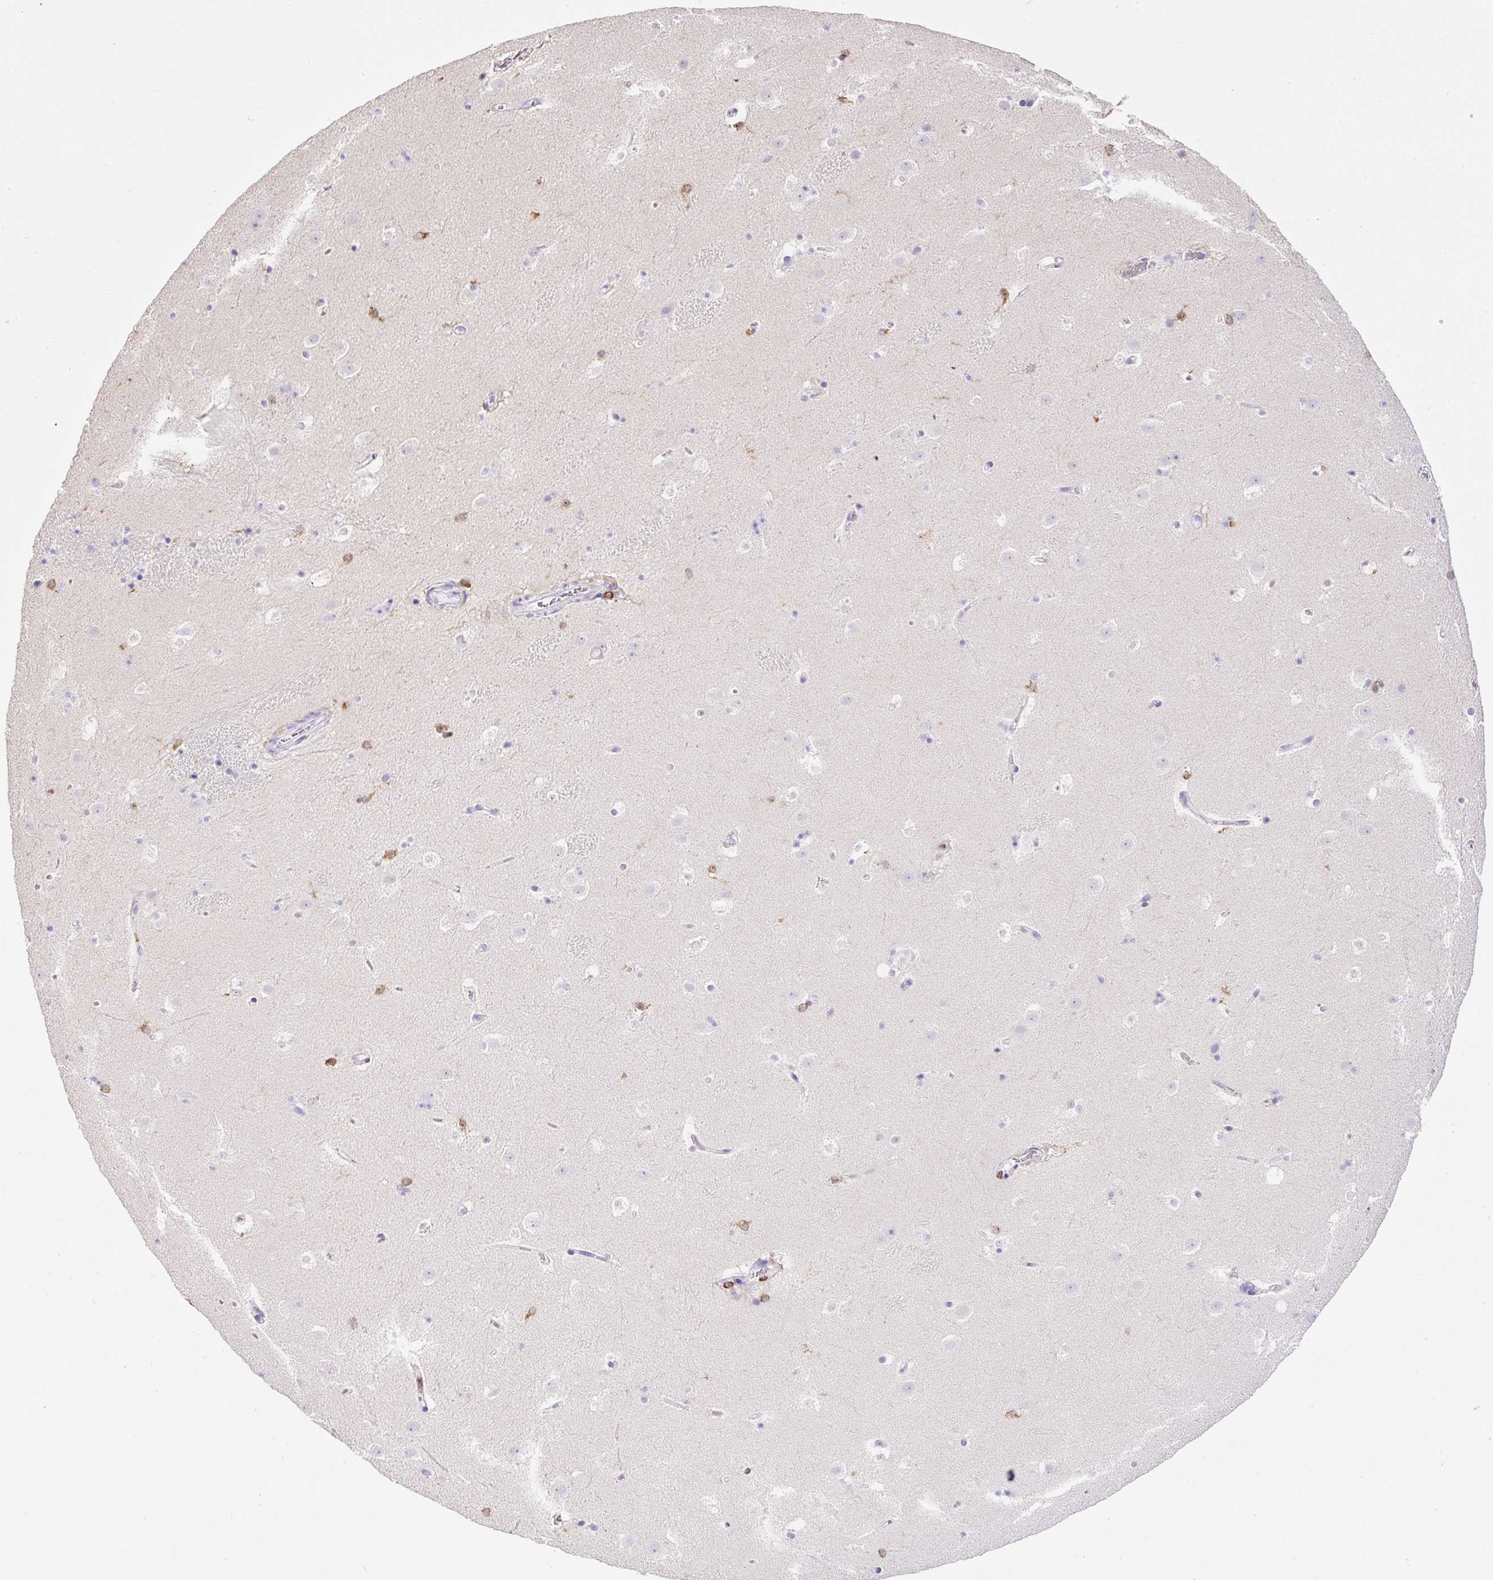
{"staining": {"intensity": "moderate", "quantity": "<25%", "location": "cytoplasmic/membranous"}, "tissue": "caudate", "cell_type": "Glial cells", "image_type": "normal", "snomed": [{"axis": "morphology", "description": "Normal tissue, NOS"}, {"axis": "topography", "description": "Lateral ventricle wall"}], "caption": "Caudate stained for a protein shows moderate cytoplasmic/membranous positivity in glial cells. The protein is shown in brown color, while the nuclei are stained blue.", "gene": "FAM228B", "patient": {"sex": "male", "age": 37}}